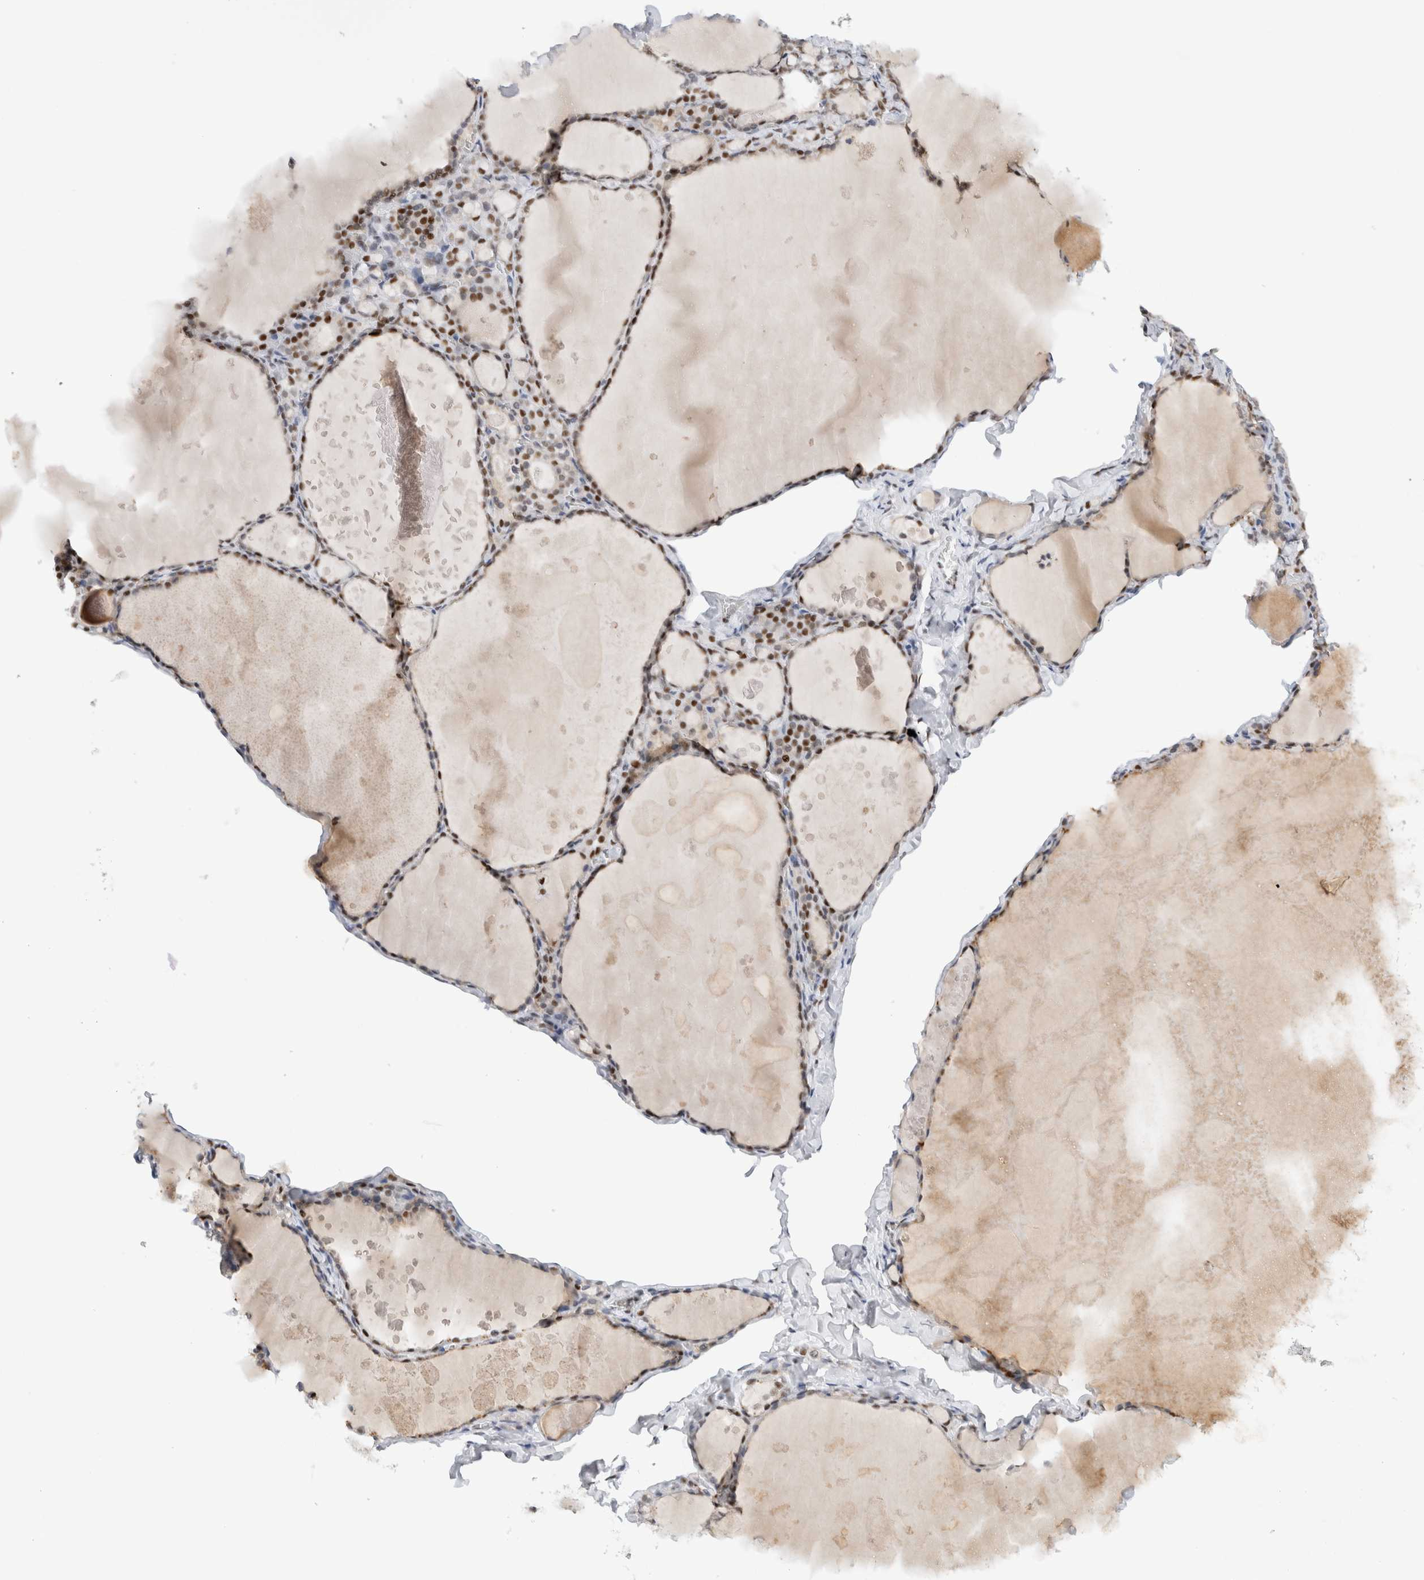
{"staining": {"intensity": "moderate", "quantity": ">75%", "location": "nuclear"}, "tissue": "thyroid gland", "cell_type": "Glandular cells", "image_type": "normal", "snomed": [{"axis": "morphology", "description": "Normal tissue, NOS"}, {"axis": "topography", "description": "Thyroid gland"}], "caption": "Moderate nuclear expression for a protein is present in approximately >75% of glandular cells of unremarkable thyroid gland using IHC.", "gene": "COPS7A", "patient": {"sex": "male", "age": 56}}